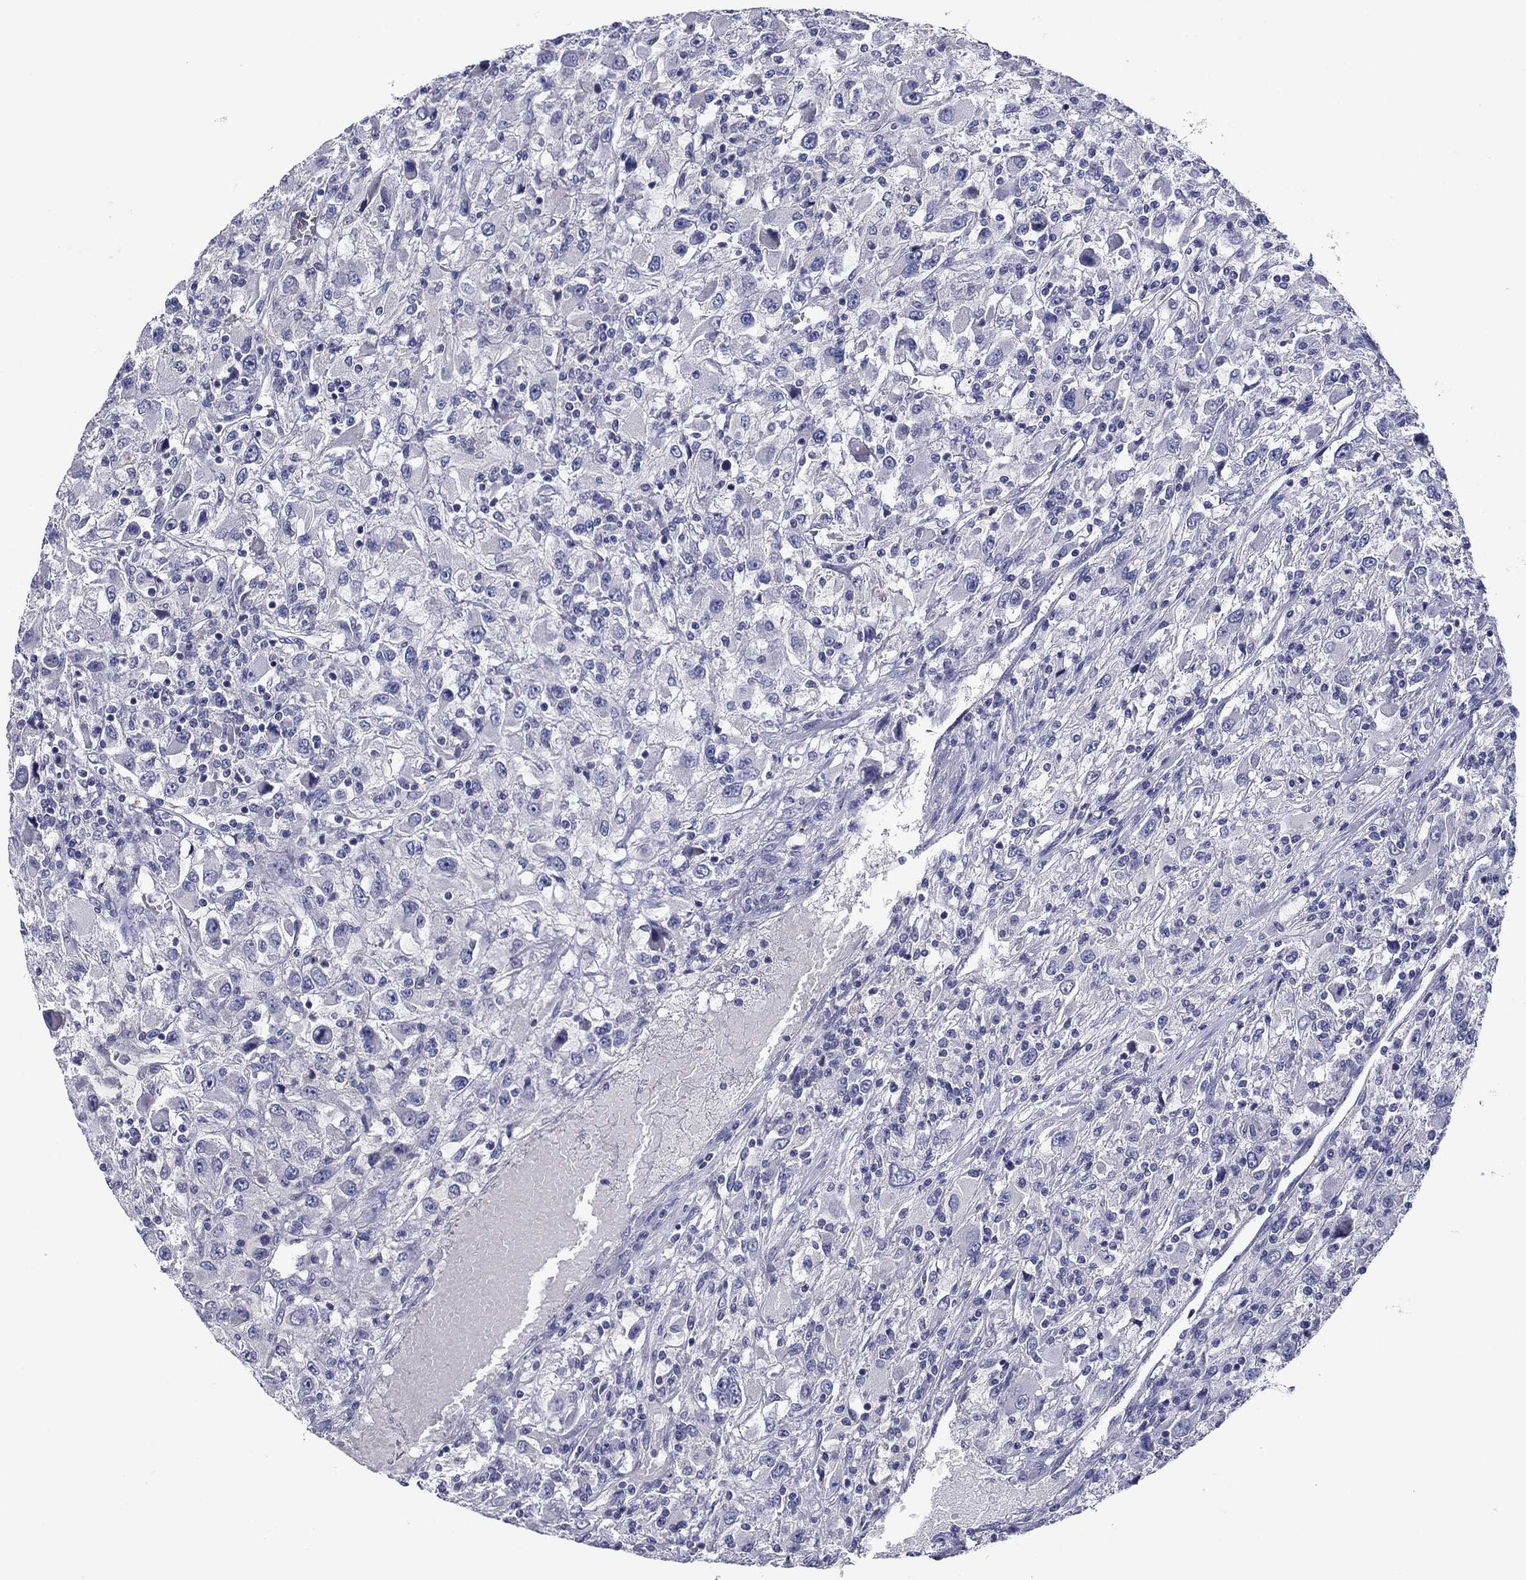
{"staining": {"intensity": "negative", "quantity": "none", "location": "none"}, "tissue": "renal cancer", "cell_type": "Tumor cells", "image_type": "cancer", "snomed": [{"axis": "morphology", "description": "Adenocarcinoma, NOS"}, {"axis": "topography", "description": "Kidney"}], "caption": "A high-resolution micrograph shows immunohistochemistry staining of adenocarcinoma (renal), which demonstrates no significant staining in tumor cells. (Stains: DAB IHC with hematoxylin counter stain, Microscopy: brightfield microscopy at high magnification).", "gene": "SPATA7", "patient": {"sex": "female", "age": 67}}